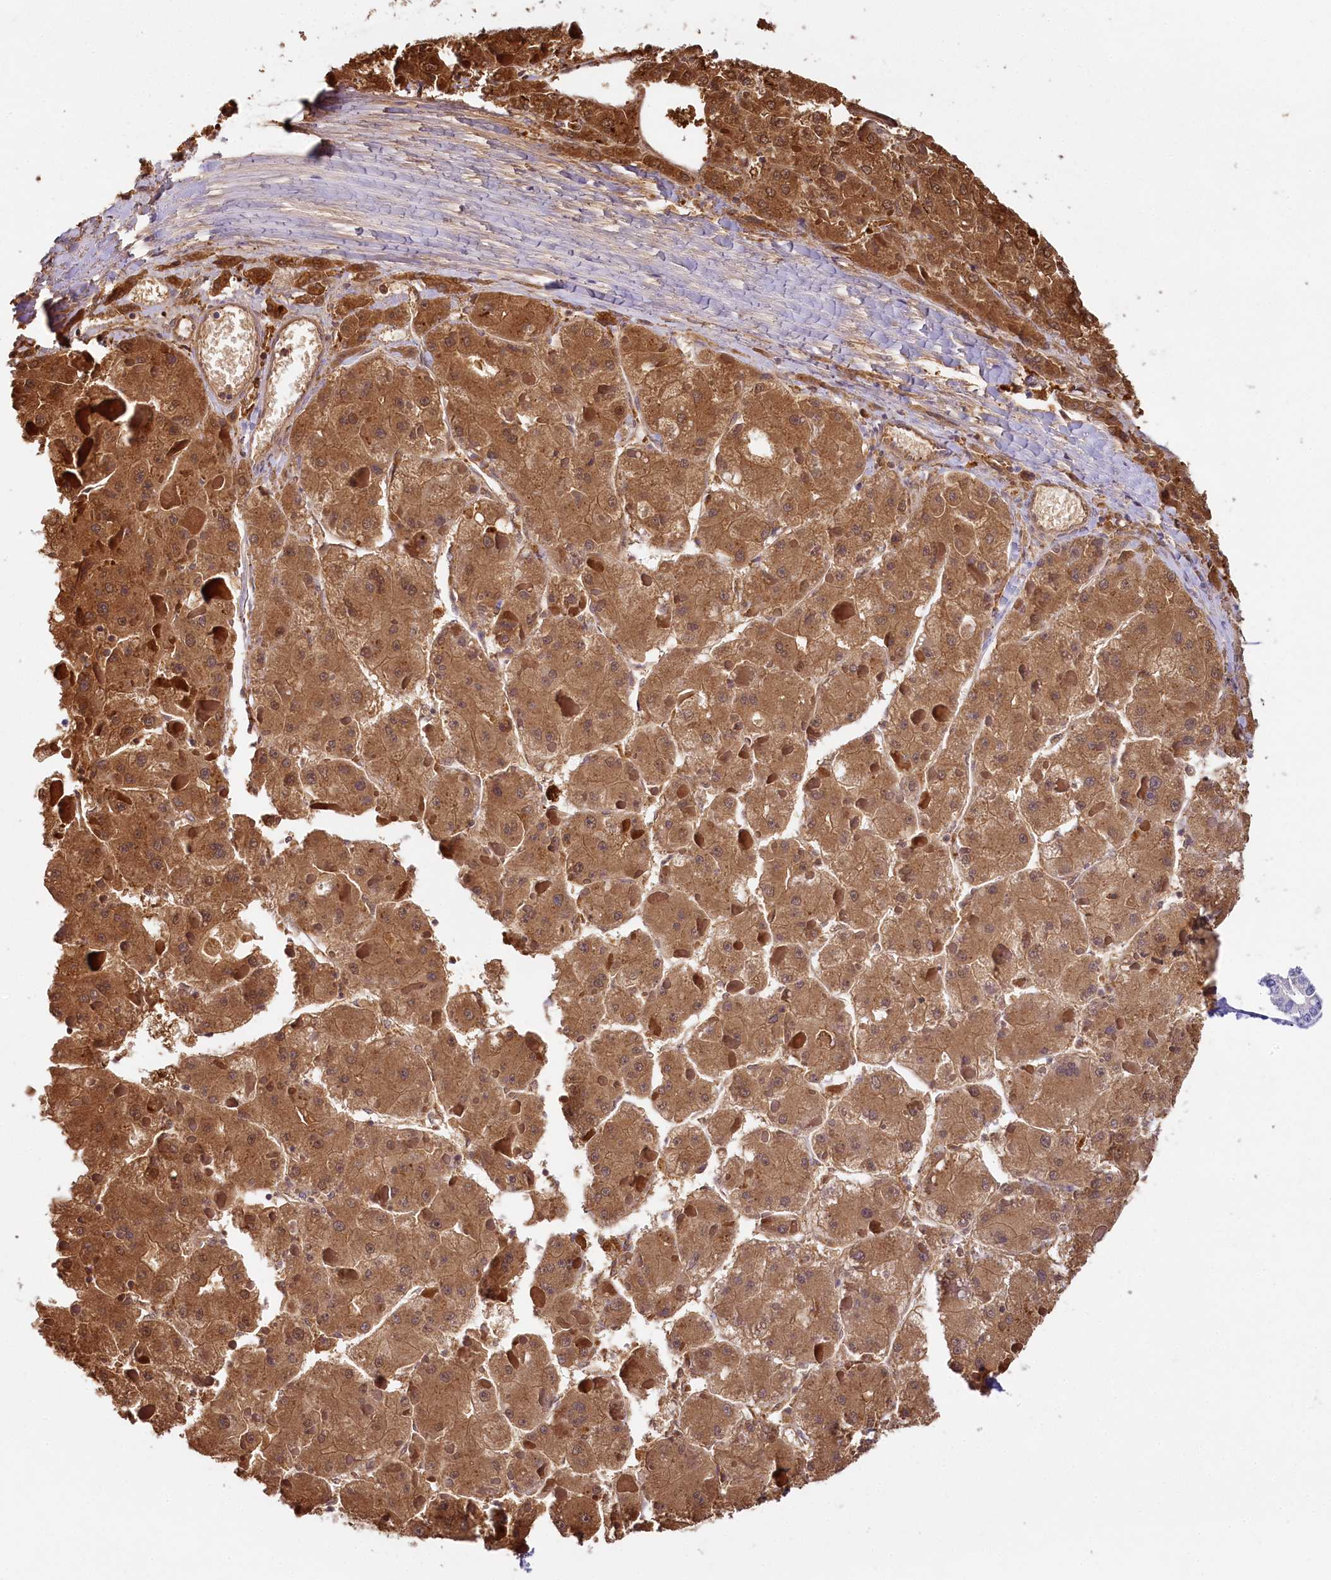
{"staining": {"intensity": "strong", "quantity": ">75%", "location": "cytoplasmic/membranous,nuclear"}, "tissue": "liver cancer", "cell_type": "Tumor cells", "image_type": "cancer", "snomed": [{"axis": "morphology", "description": "Carcinoma, Hepatocellular, NOS"}, {"axis": "topography", "description": "Liver"}], "caption": "Liver cancer was stained to show a protein in brown. There is high levels of strong cytoplasmic/membranous and nuclear staining in about >75% of tumor cells. (brown staining indicates protein expression, while blue staining denotes nuclei).", "gene": "HPD", "patient": {"sex": "female", "age": 73}}